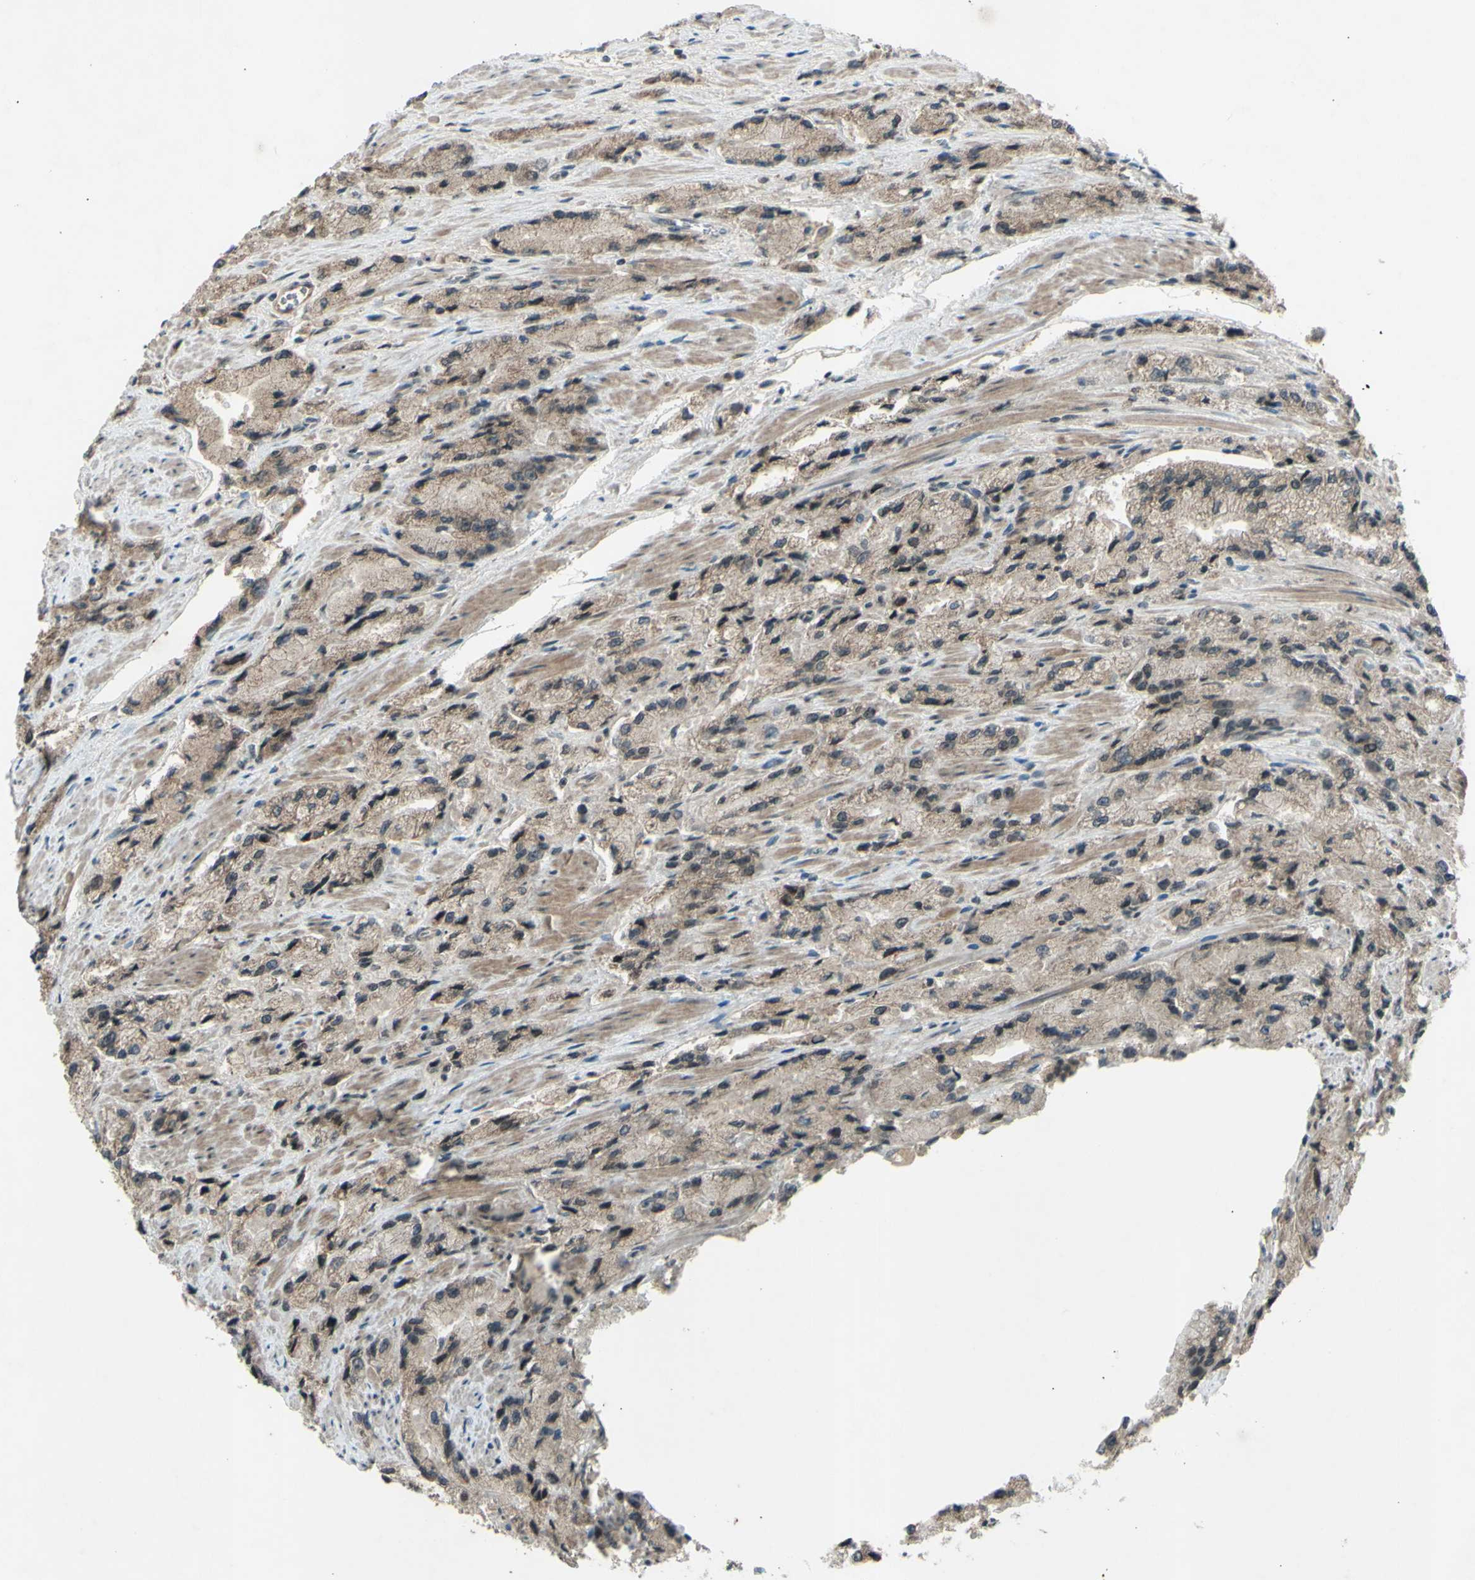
{"staining": {"intensity": "weak", "quantity": ">75%", "location": "cytoplasmic/membranous"}, "tissue": "prostate cancer", "cell_type": "Tumor cells", "image_type": "cancer", "snomed": [{"axis": "morphology", "description": "Adenocarcinoma, High grade"}, {"axis": "topography", "description": "Prostate"}], "caption": "Human prostate cancer stained for a protein (brown) reveals weak cytoplasmic/membranous positive positivity in about >75% of tumor cells.", "gene": "SNW1", "patient": {"sex": "male", "age": 58}}